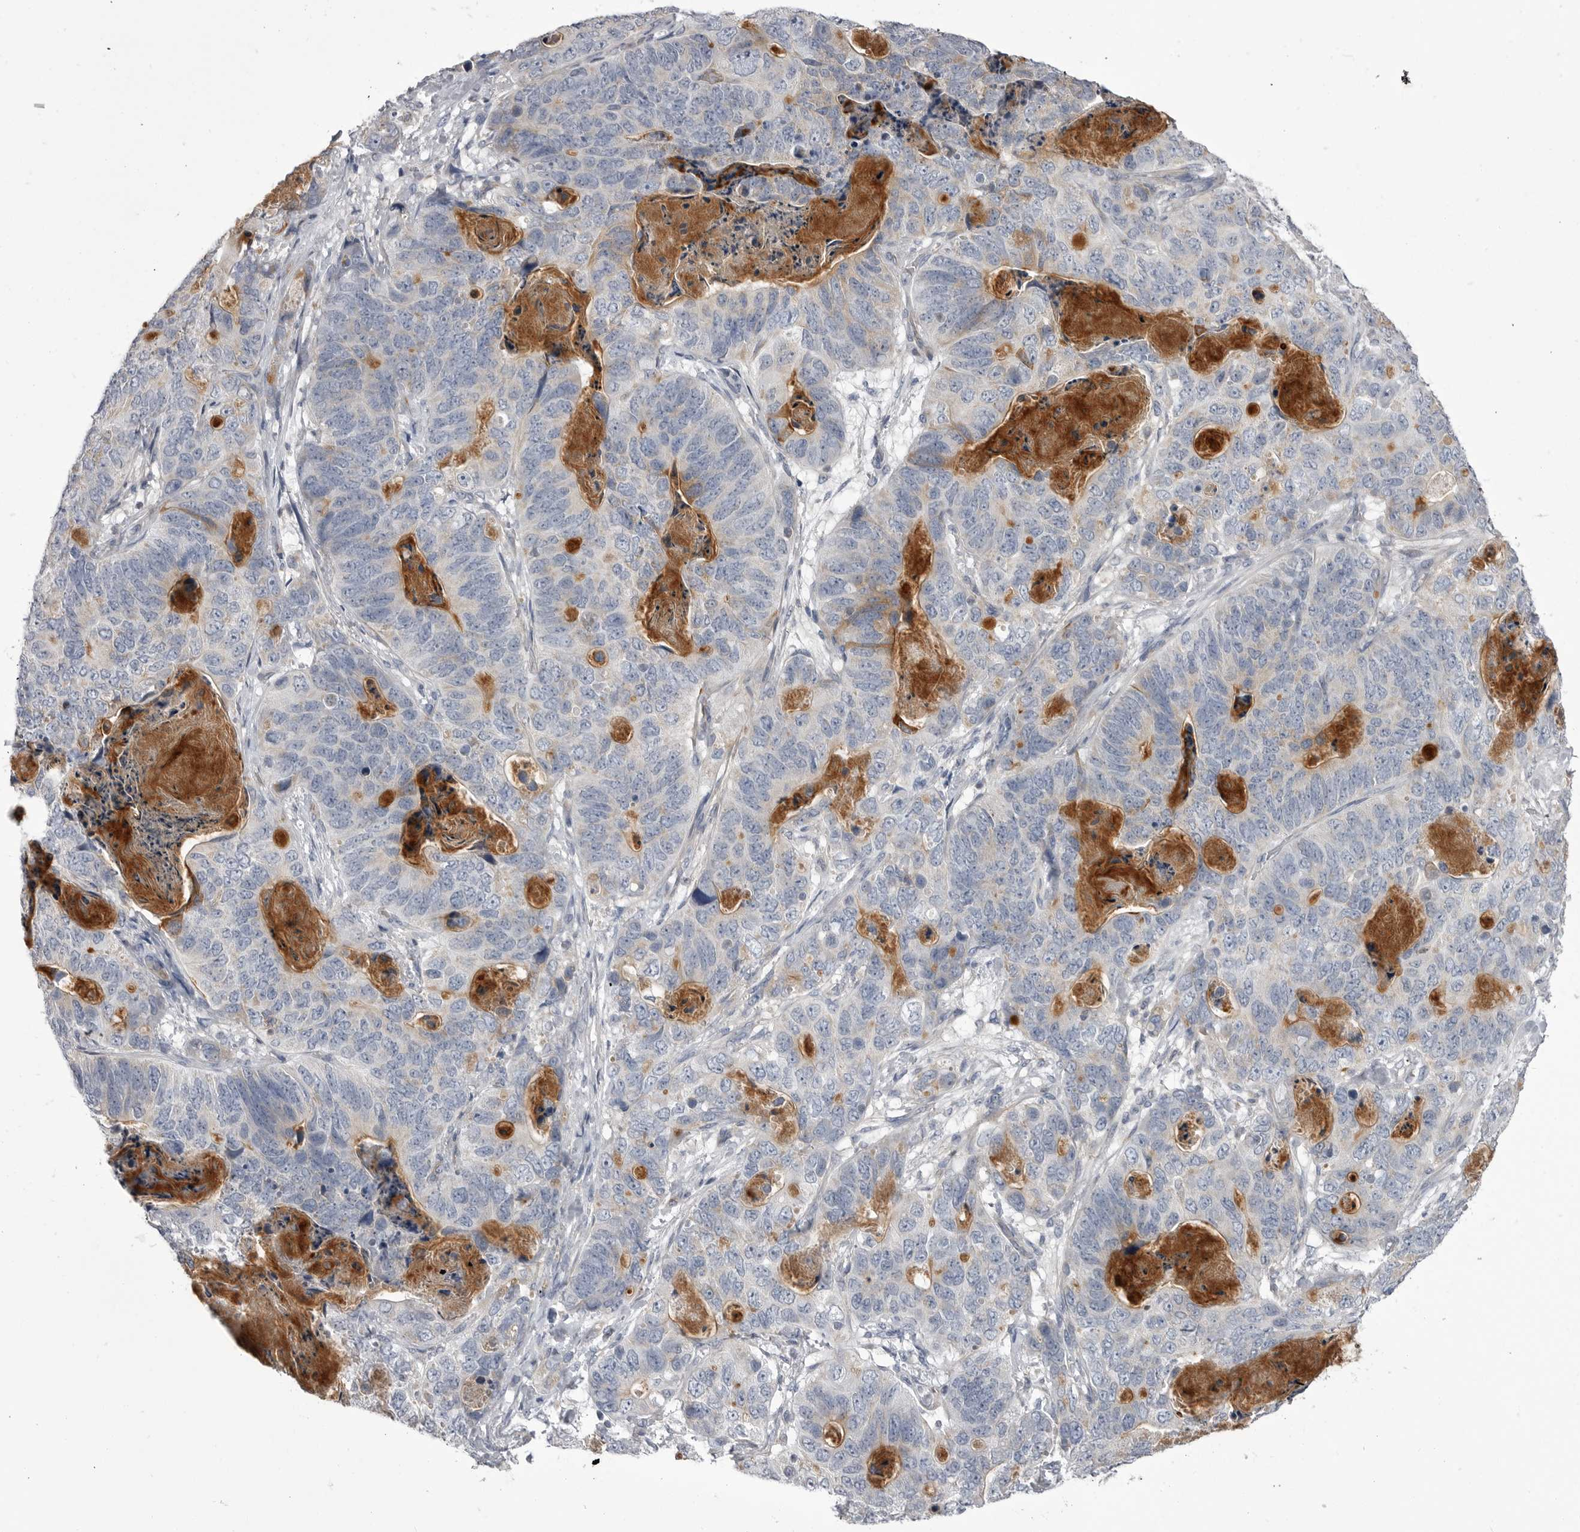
{"staining": {"intensity": "negative", "quantity": "none", "location": "none"}, "tissue": "stomach cancer", "cell_type": "Tumor cells", "image_type": "cancer", "snomed": [{"axis": "morphology", "description": "Normal tissue, NOS"}, {"axis": "morphology", "description": "Adenocarcinoma, NOS"}, {"axis": "topography", "description": "Stomach"}], "caption": "Tumor cells are negative for protein expression in human adenocarcinoma (stomach).", "gene": "OPLAH", "patient": {"sex": "female", "age": 89}}